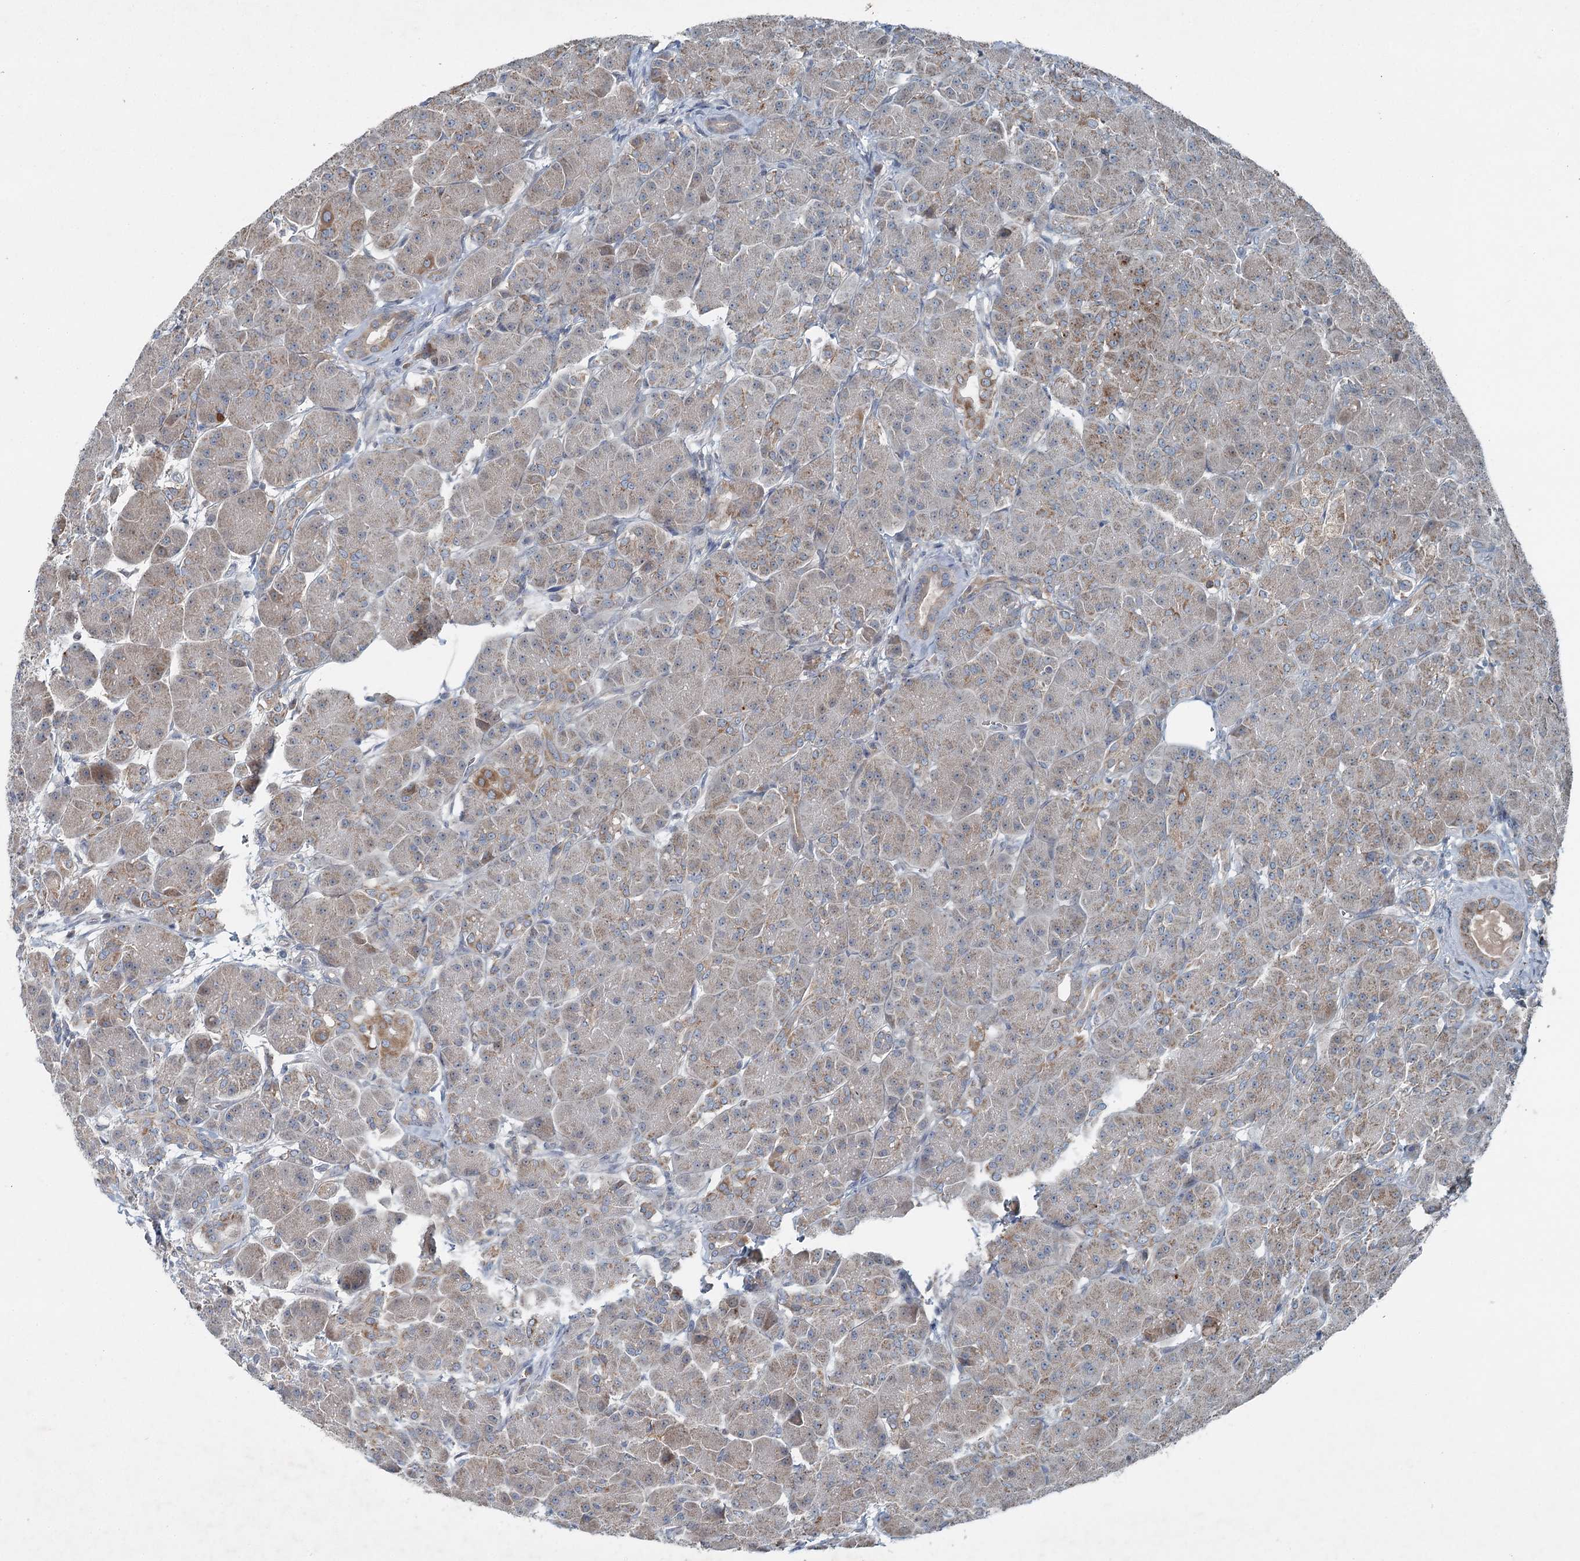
{"staining": {"intensity": "moderate", "quantity": "25%-75%", "location": "cytoplasmic/membranous"}, "tissue": "pancreas", "cell_type": "Exocrine glandular cells", "image_type": "normal", "snomed": [{"axis": "morphology", "description": "Normal tissue, NOS"}, {"axis": "topography", "description": "Pancreas"}], "caption": "A high-resolution micrograph shows immunohistochemistry (IHC) staining of benign pancreas, which displays moderate cytoplasmic/membranous staining in about 25%-75% of exocrine glandular cells.", "gene": "CHCHD5", "patient": {"sex": "male", "age": 63}}